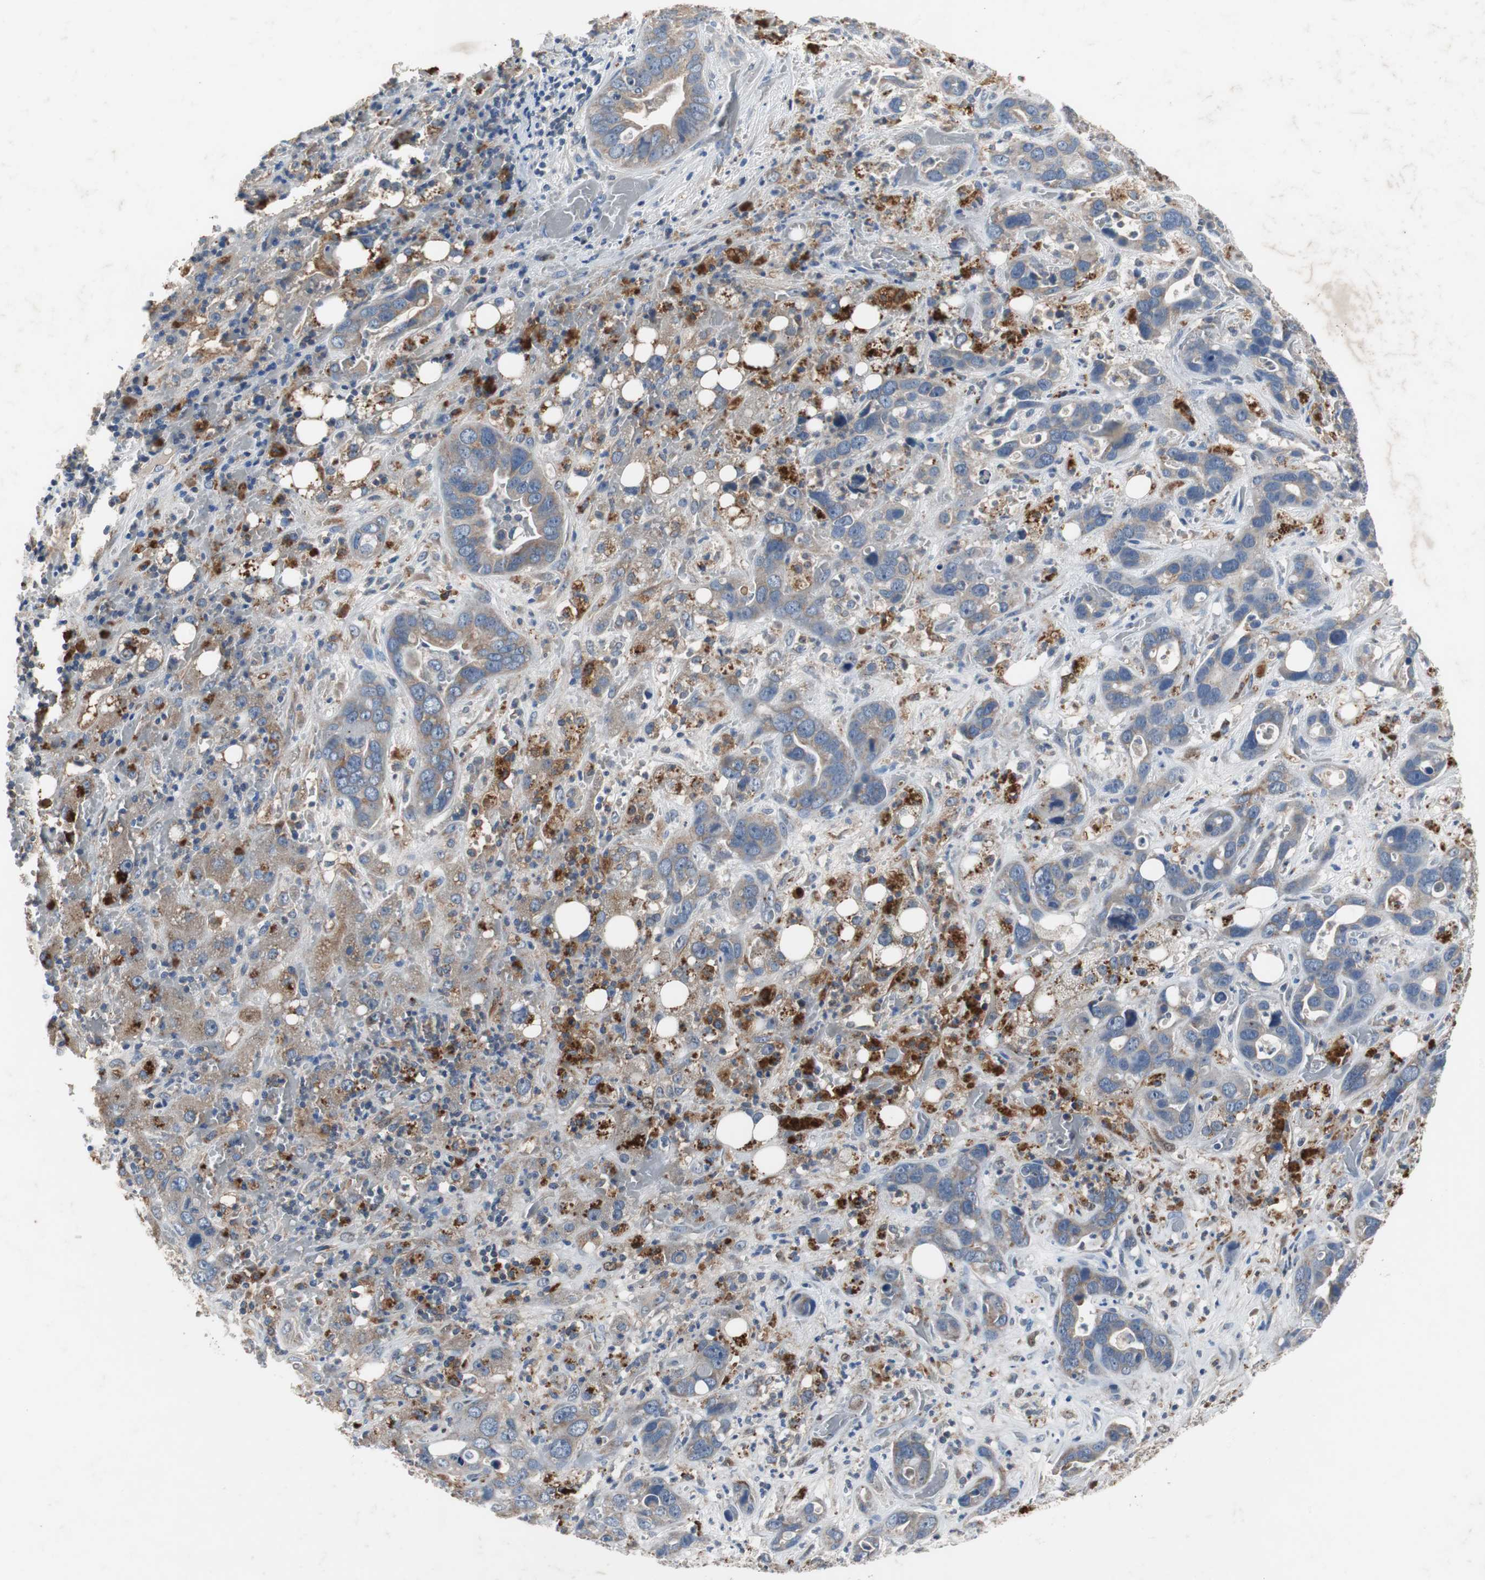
{"staining": {"intensity": "moderate", "quantity": ">75%", "location": "cytoplasmic/membranous"}, "tissue": "liver cancer", "cell_type": "Tumor cells", "image_type": "cancer", "snomed": [{"axis": "morphology", "description": "Cholangiocarcinoma"}, {"axis": "topography", "description": "Liver"}], "caption": "This is a micrograph of immunohistochemistry (IHC) staining of liver cholangiocarcinoma, which shows moderate positivity in the cytoplasmic/membranous of tumor cells.", "gene": "CALB2", "patient": {"sex": "female", "age": 65}}